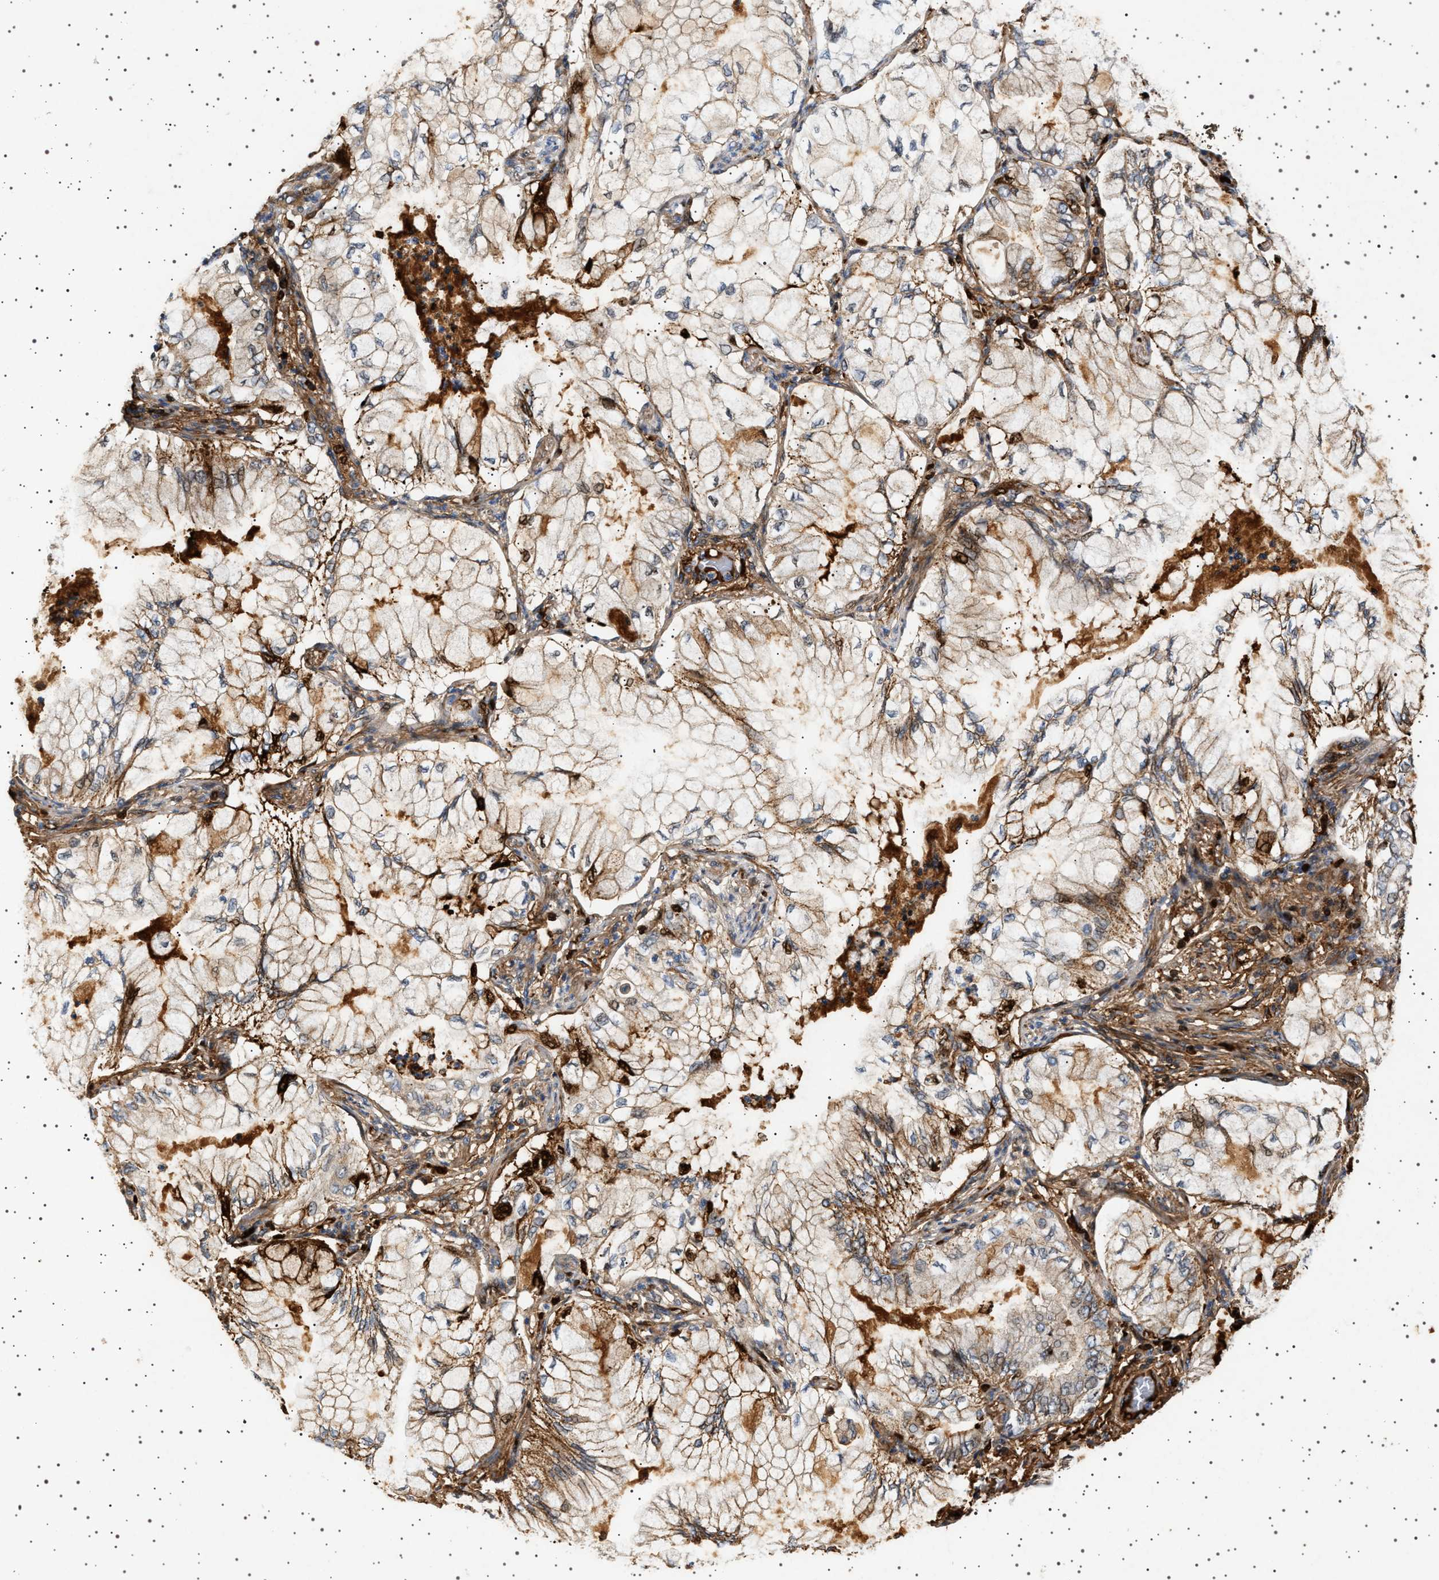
{"staining": {"intensity": "moderate", "quantity": "25%-75%", "location": "cytoplasmic/membranous"}, "tissue": "lung cancer", "cell_type": "Tumor cells", "image_type": "cancer", "snomed": [{"axis": "morphology", "description": "Adenocarcinoma, NOS"}, {"axis": "topography", "description": "Lung"}], "caption": "Immunohistochemistry micrograph of lung adenocarcinoma stained for a protein (brown), which reveals medium levels of moderate cytoplasmic/membranous positivity in about 25%-75% of tumor cells.", "gene": "FICD", "patient": {"sex": "female", "age": 70}}